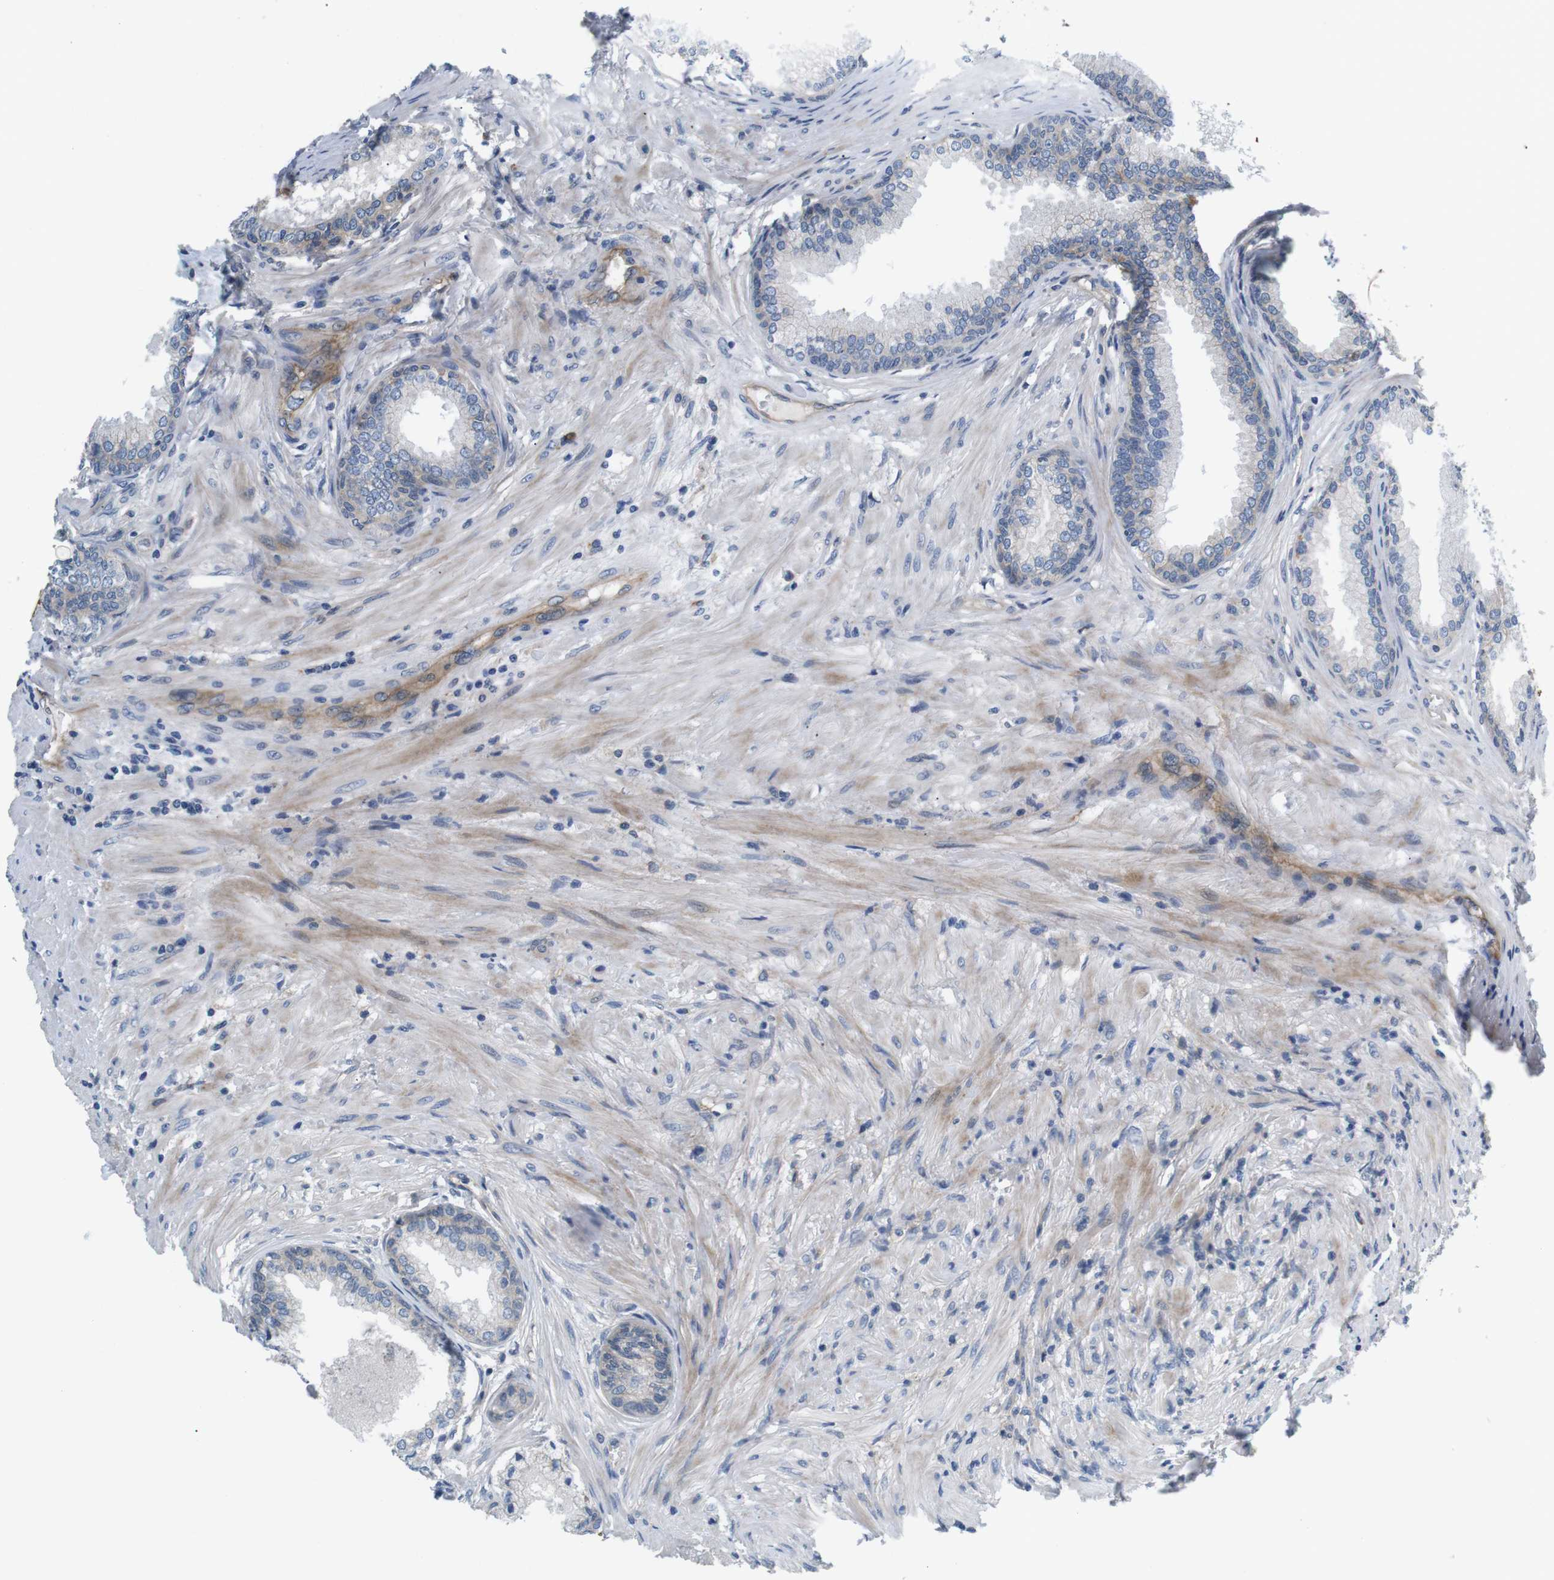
{"staining": {"intensity": "negative", "quantity": "none", "location": "none"}, "tissue": "prostate", "cell_type": "Glandular cells", "image_type": "normal", "snomed": [{"axis": "morphology", "description": "Normal tissue, NOS"}, {"axis": "topography", "description": "Prostate"}], "caption": "IHC micrograph of normal prostate stained for a protein (brown), which demonstrates no expression in glandular cells.", "gene": "SLC30A1", "patient": {"sex": "male", "age": 76}}